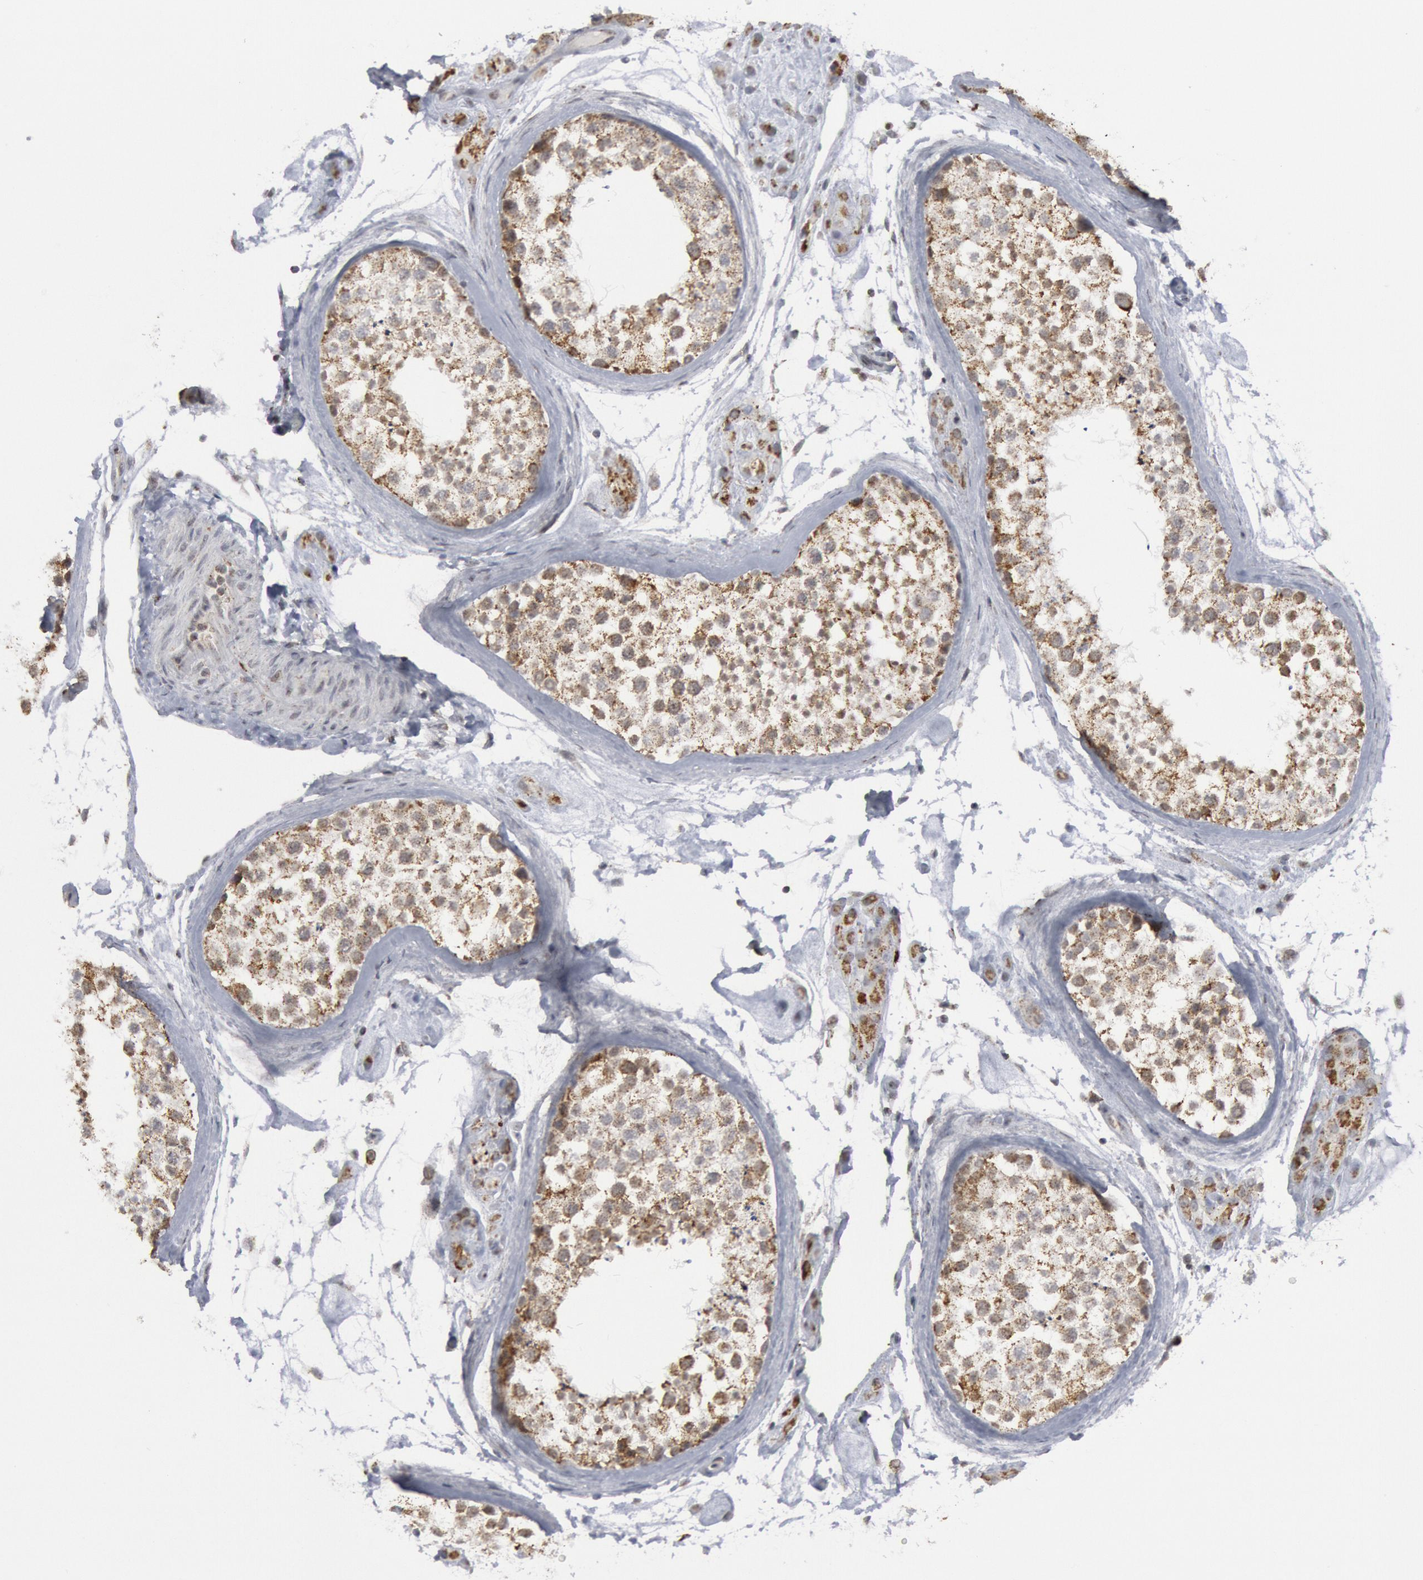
{"staining": {"intensity": "moderate", "quantity": ">75%", "location": "cytoplasmic/membranous"}, "tissue": "testis", "cell_type": "Cells in seminiferous ducts", "image_type": "normal", "snomed": [{"axis": "morphology", "description": "Normal tissue, NOS"}, {"axis": "topography", "description": "Testis"}], "caption": "Protein expression by immunohistochemistry shows moderate cytoplasmic/membranous expression in about >75% of cells in seminiferous ducts in benign testis.", "gene": "CASP9", "patient": {"sex": "male", "age": 46}}